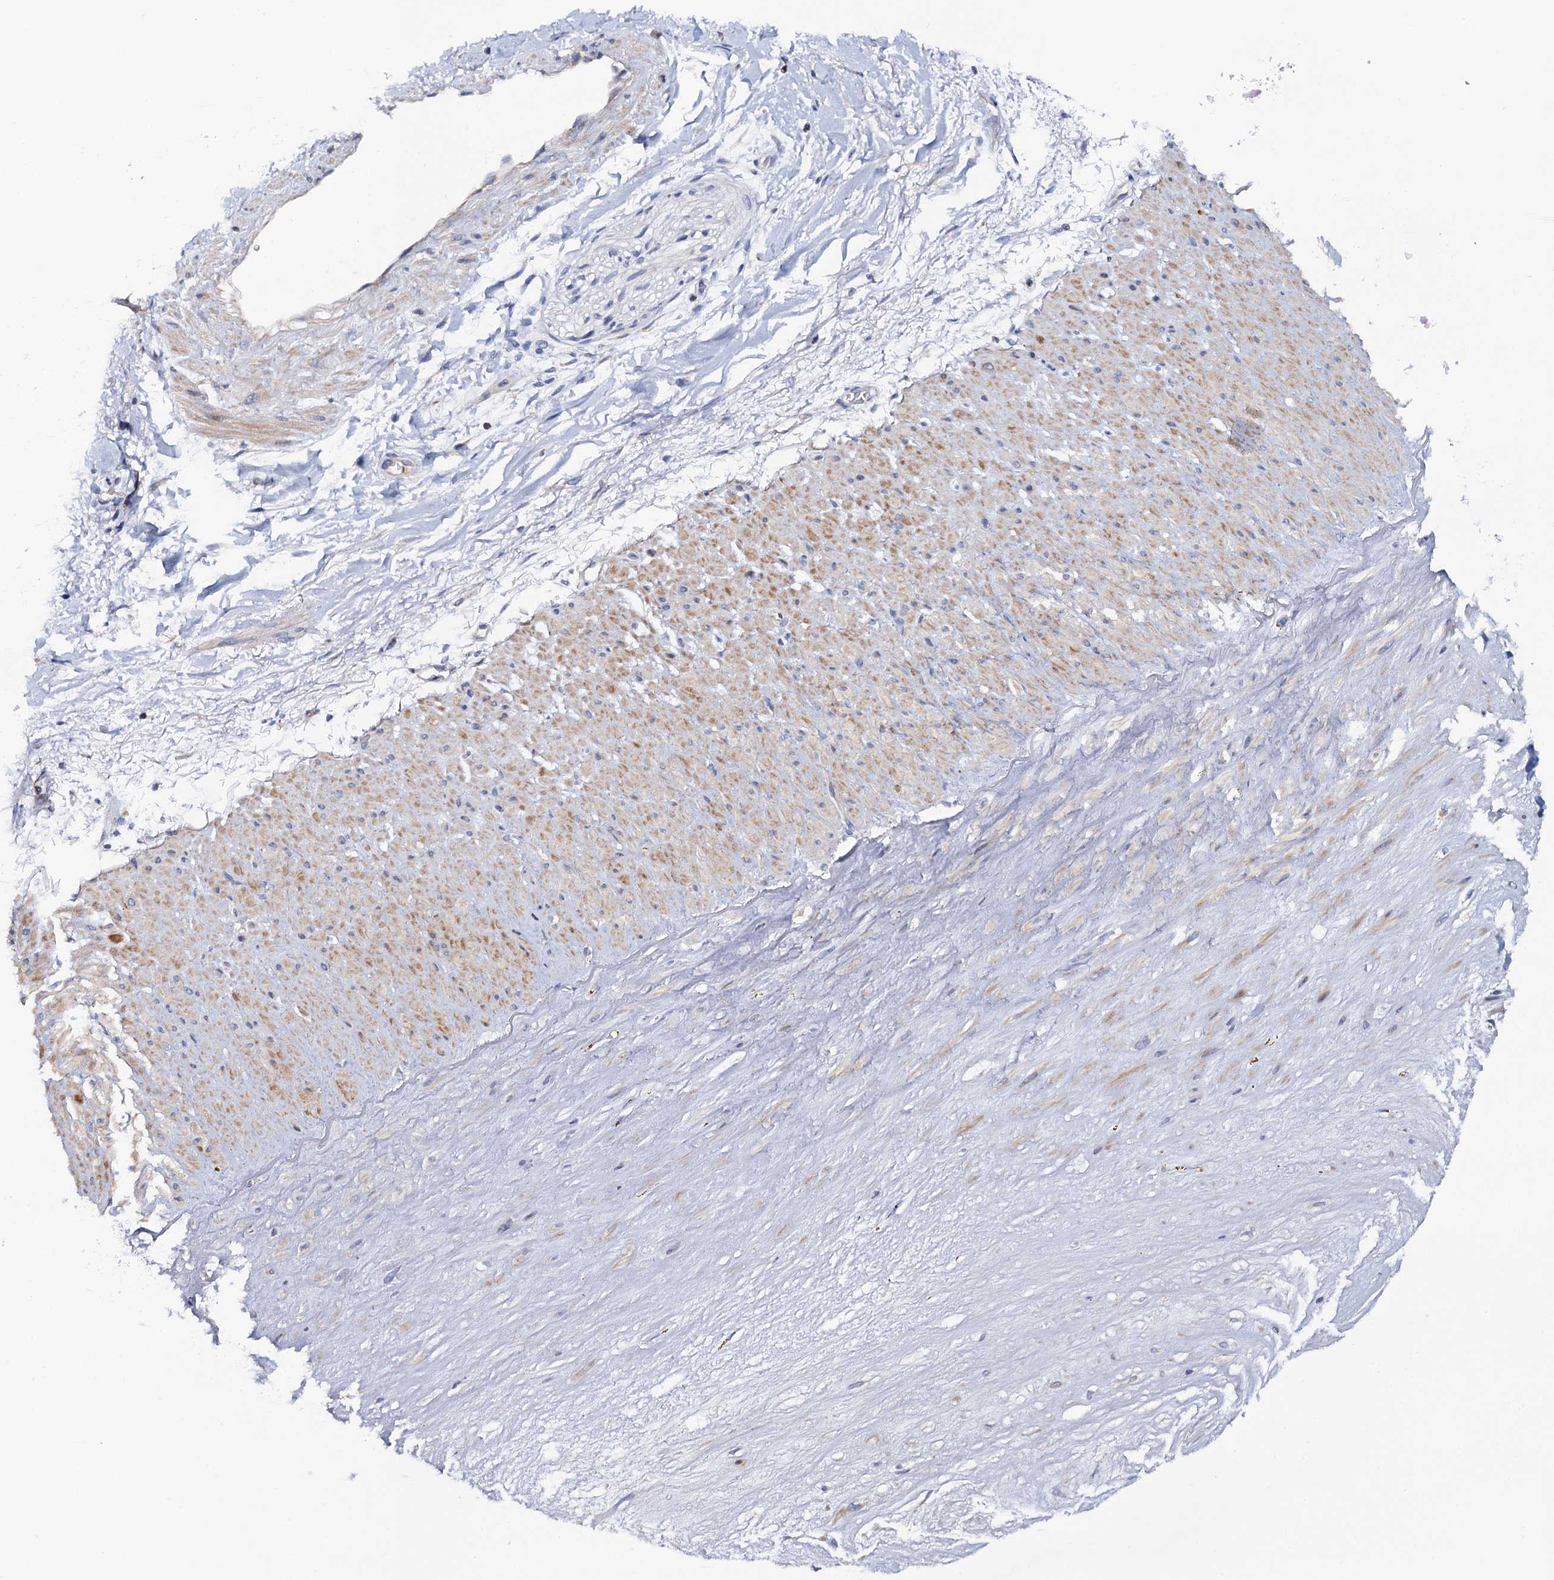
{"staining": {"intensity": "negative", "quantity": "none", "location": "none"}, "tissue": "adipose tissue", "cell_type": "Adipocytes", "image_type": "normal", "snomed": [{"axis": "morphology", "description": "Normal tissue, NOS"}, {"axis": "topography", "description": "Soft tissue"}], "caption": "An image of human adipose tissue is negative for staining in adipocytes.", "gene": "MRPL48", "patient": {"sex": "male", "age": 72}}